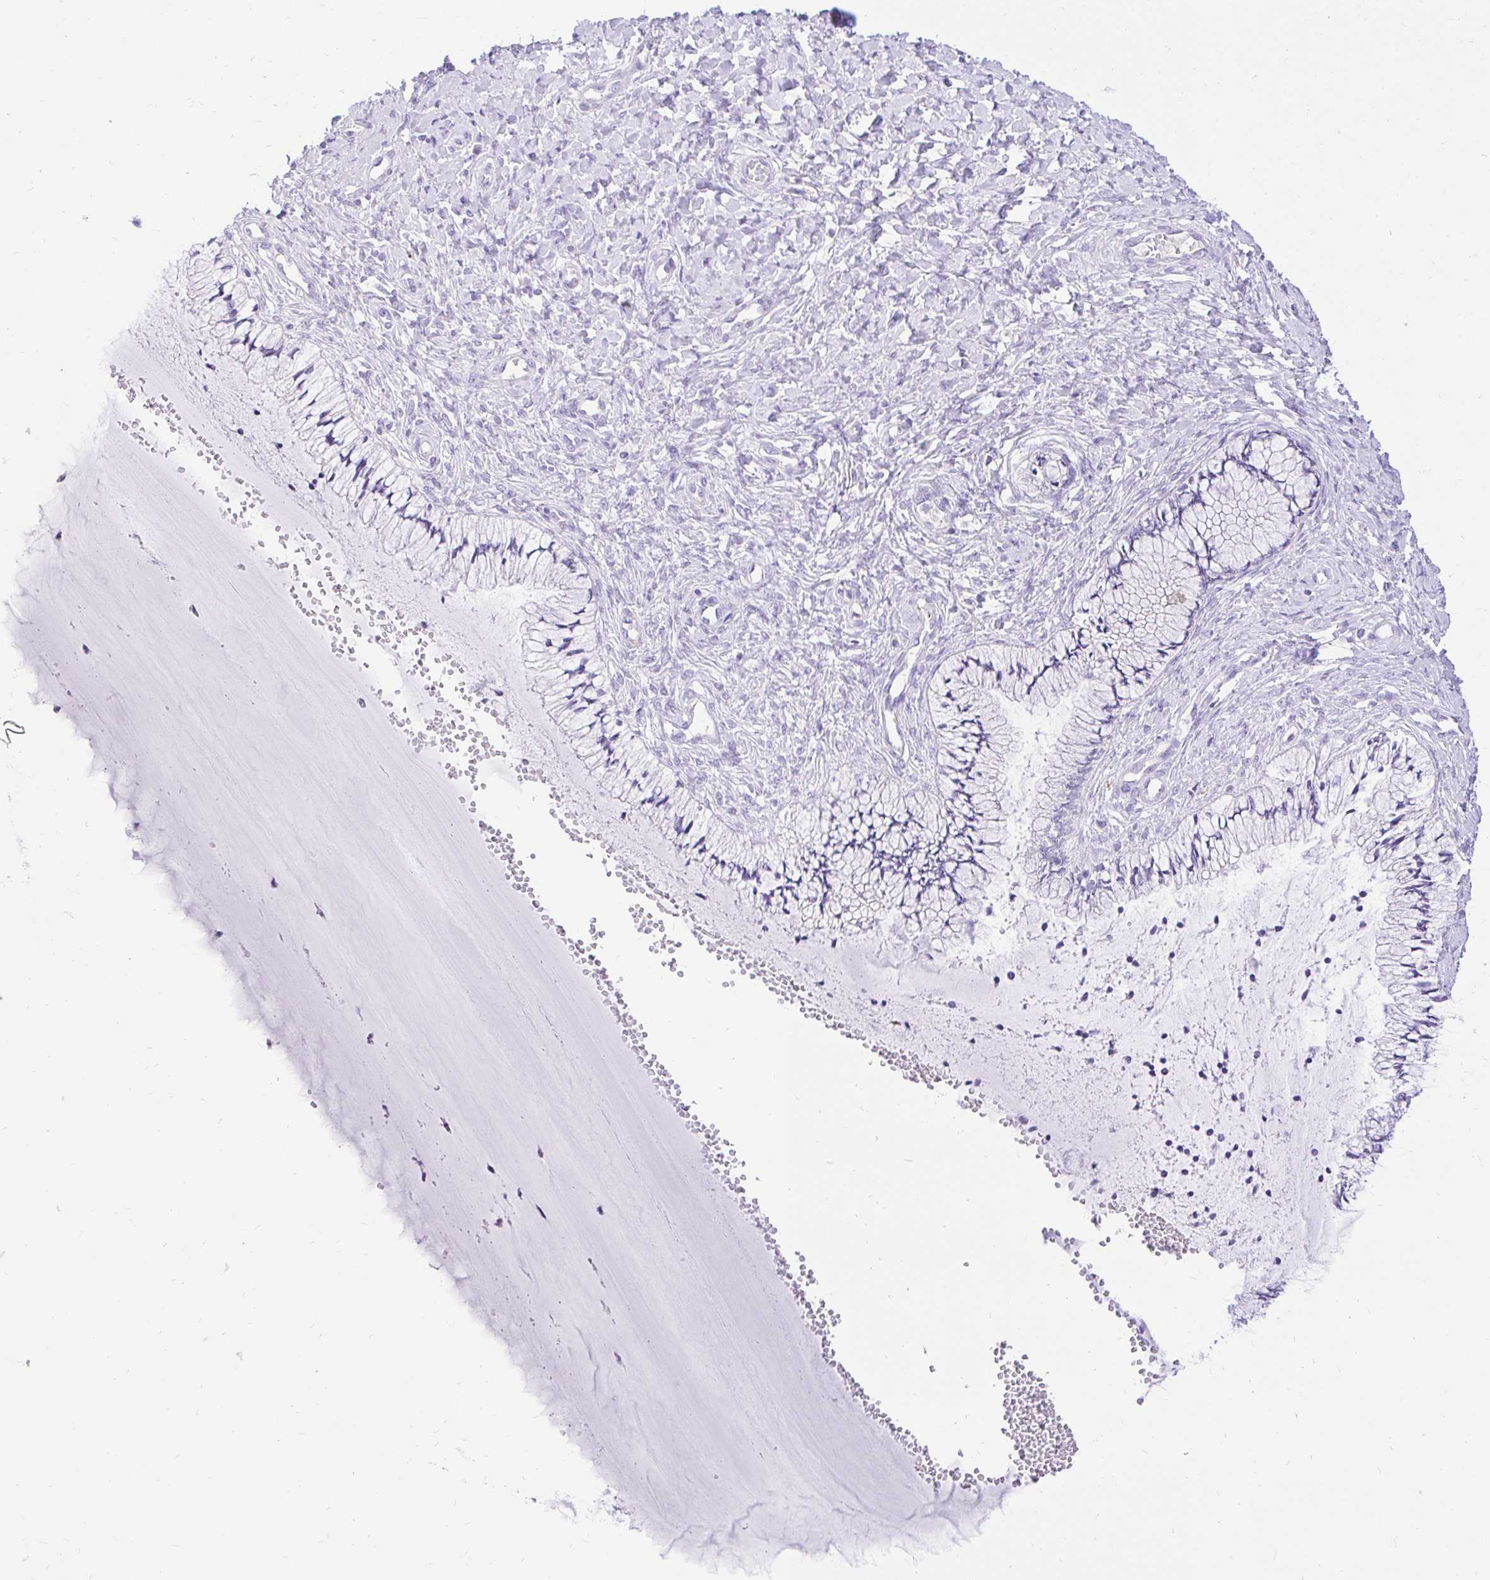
{"staining": {"intensity": "negative", "quantity": "none", "location": "none"}, "tissue": "cervix", "cell_type": "Glandular cells", "image_type": "normal", "snomed": [{"axis": "morphology", "description": "Normal tissue, NOS"}, {"axis": "topography", "description": "Cervix"}], "caption": "This is a histopathology image of immunohistochemistry (IHC) staining of unremarkable cervix, which shows no expression in glandular cells. (DAB immunohistochemistry (IHC) with hematoxylin counter stain).", "gene": "FATE1", "patient": {"sex": "female", "age": 37}}